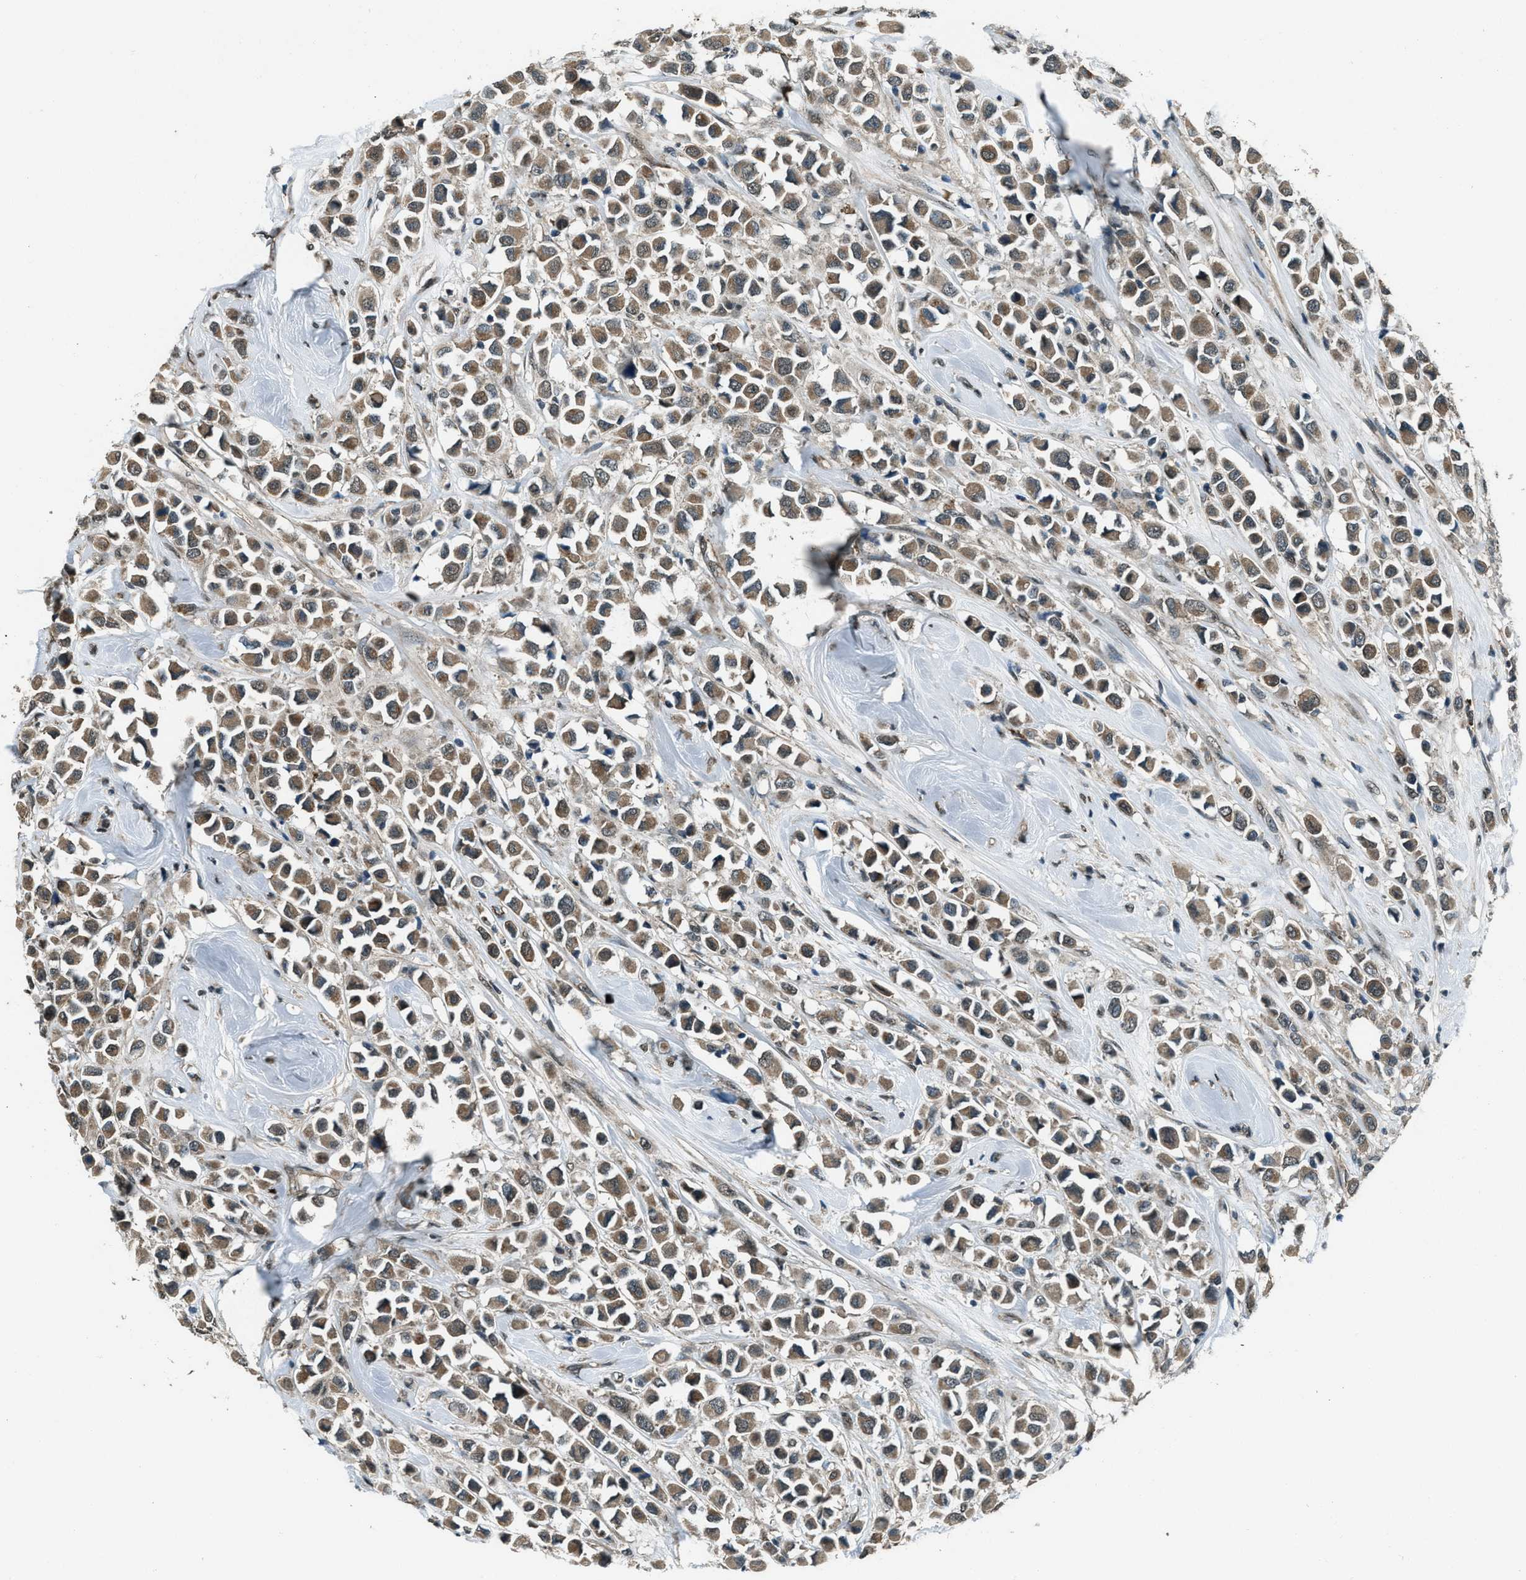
{"staining": {"intensity": "moderate", "quantity": ">75%", "location": "cytoplasmic/membranous"}, "tissue": "breast cancer", "cell_type": "Tumor cells", "image_type": "cancer", "snomed": [{"axis": "morphology", "description": "Duct carcinoma"}, {"axis": "topography", "description": "Breast"}], "caption": "The photomicrograph reveals a brown stain indicating the presence of a protein in the cytoplasmic/membranous of tumor cells in intraductal carcinoma (breast).", "gene": "SVIL", "patient": {"sex": "female", "age": 61}}